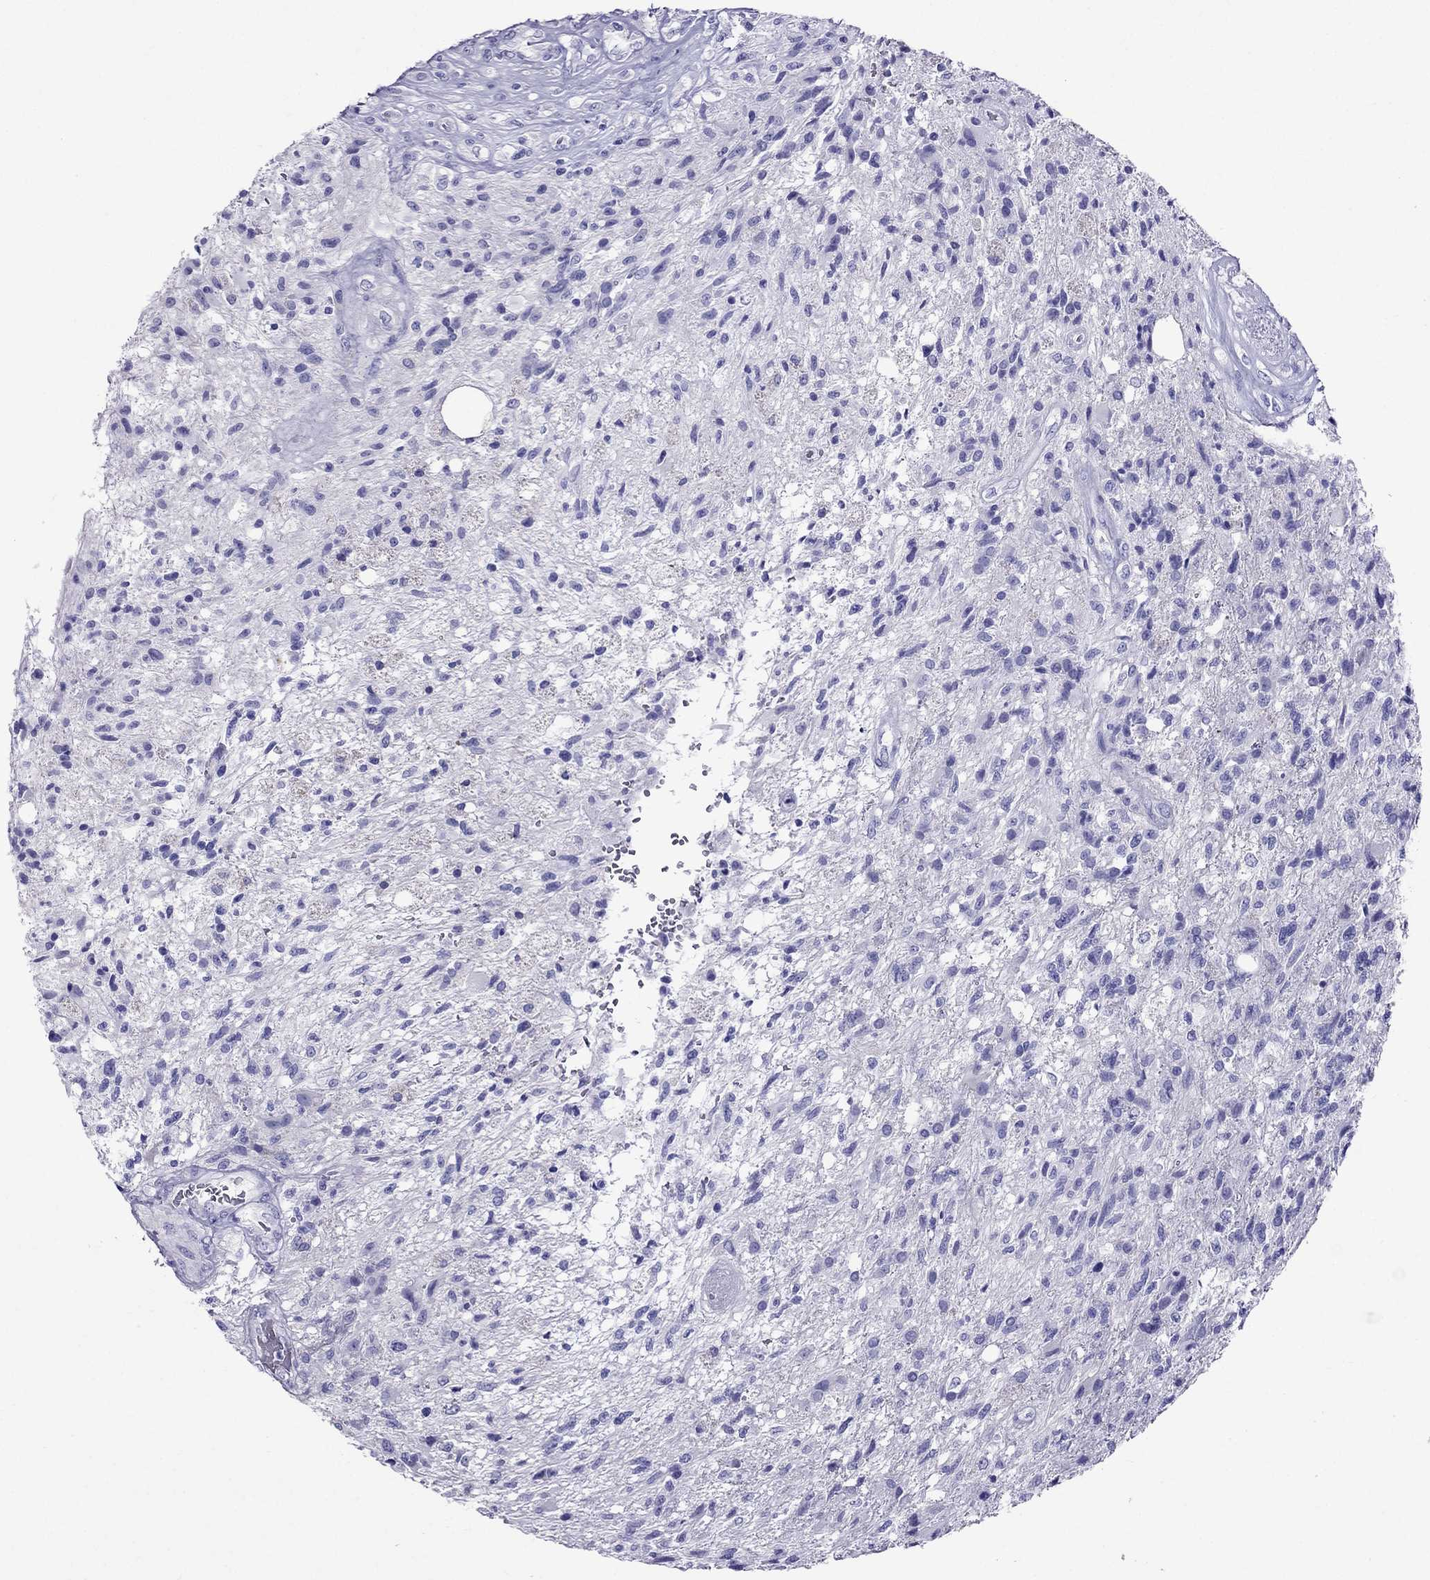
{"staining": {"intensity": "negative", "quantity": "none", "location": "none"}, "tissue": "glioma", "cell_type": "Tumor cells", "image_type": "cancer", "snomed": [{"axis": "morphology", "description": "Glioma, malignant, High grade"}, {"axis": "topography", "description": "Brain"}], "caption": "Tumor cells show no significant staining in high-grade glioma (malignant).", "gene": "CRYBA1", "patient": {"sex": "male", "age": 56}}